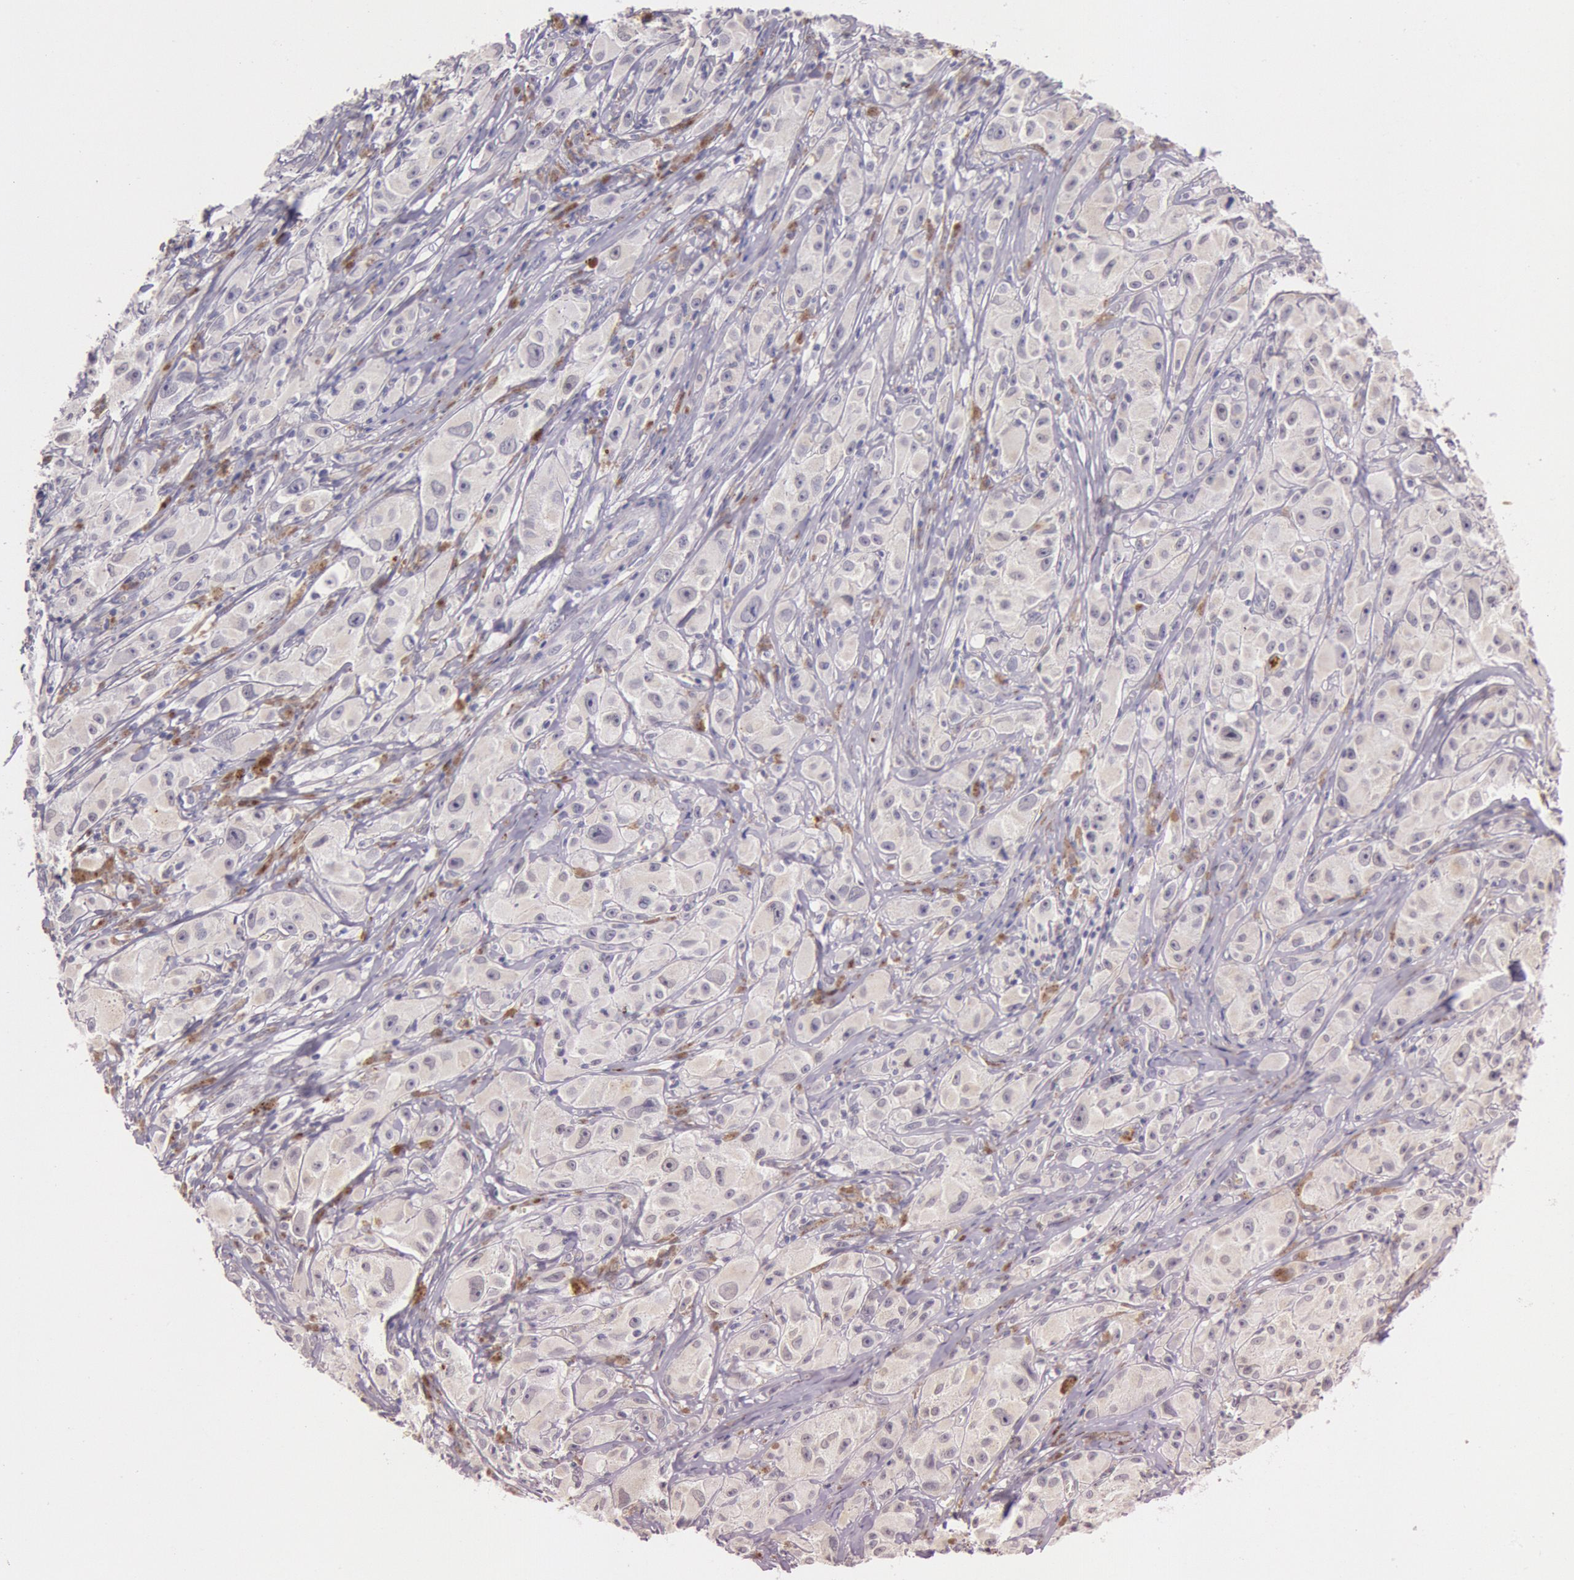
{"staining": {"intensity": "negative", "quantity": "none", "location": "none"}, "tissue": "melanoma", "cell_type": "Tumor cells", "image_type": "cancer", "snomed": [{"axis": "morphology", "description": "Malignant melanoma, NOS"}, {"axis": "topography", "description": "Skin"}], "caption": "The IHC photomicrograph has no significant positivity in tumor cells of malignant melanoma tissue.", "gene": "KDM6A", "patient": {"sex": "male", "age": 56}}